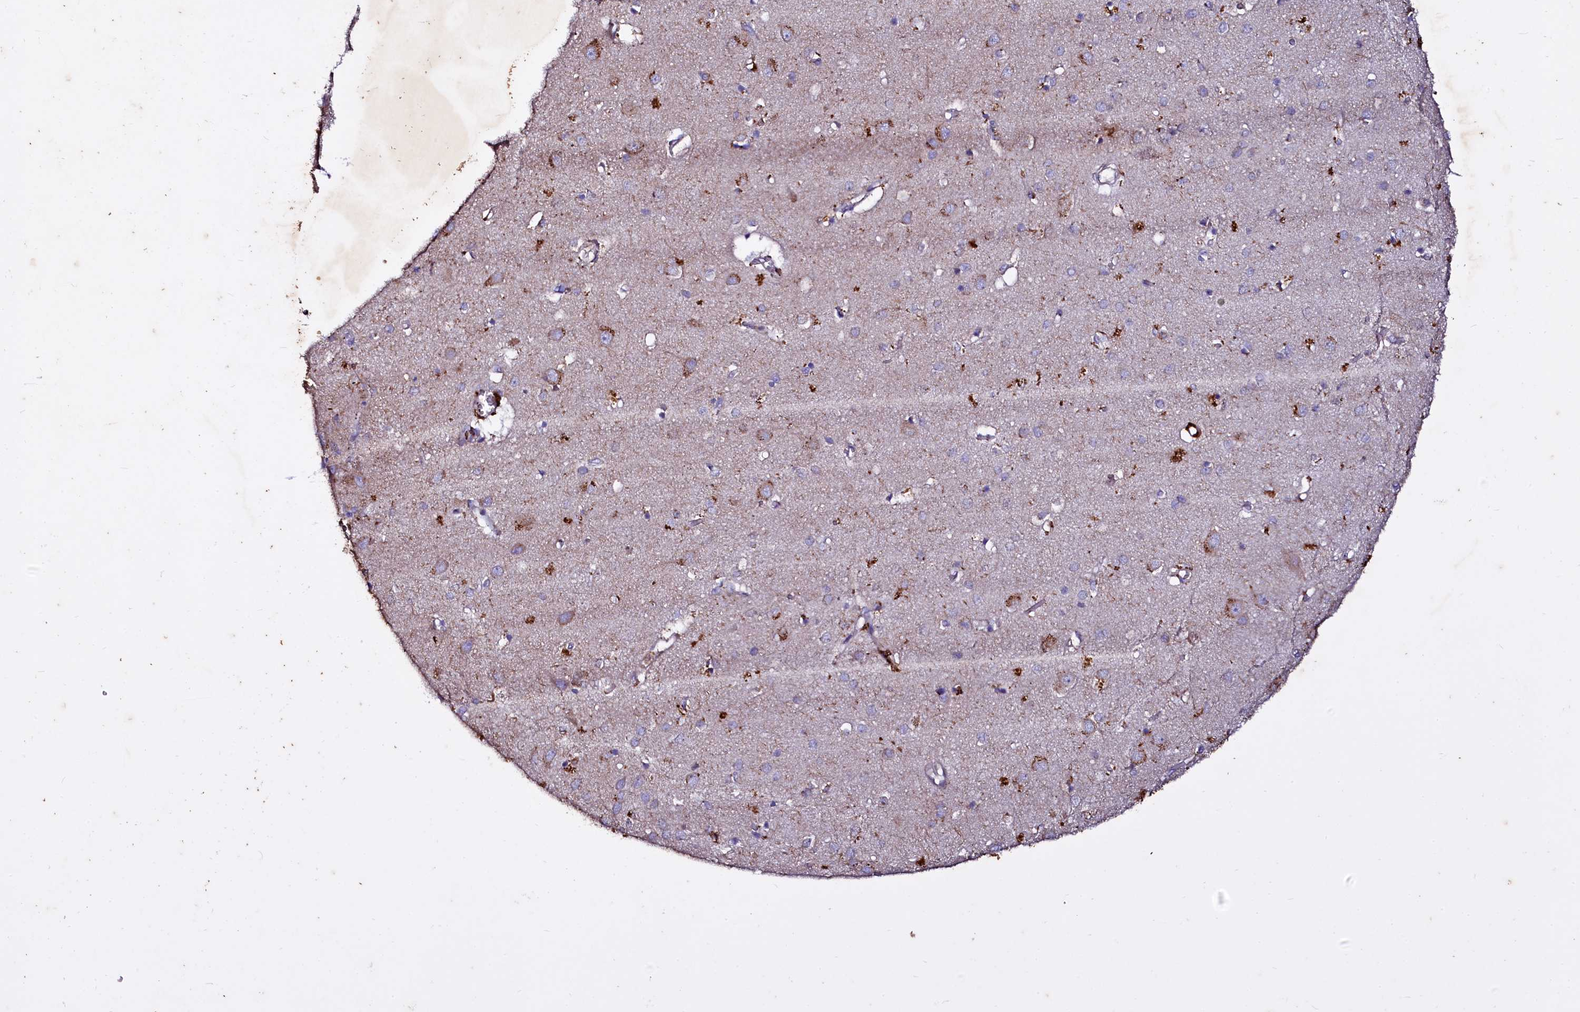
{"staining": {"intensity": "moderate", "quantity": "25%-75%", "location": "cytoplasmic/membranous"}, "tissue": "cerebral cortex", "cell_type": "Endothelial cells", "image_type": "normal", "snomed": [{"axis": "morphology", "description": "Normal tissue, NOS"}, {"axis": "topography", "description": "Cerebral cortex"}], "caption": "A brown stain labels moderate cytoplasmic/membranous positivity of a protein in endothelial cells of normal human cerebral cortex. (DAB (3,3'-diaminobenzidine) = brown stain, brightfield microscopy at high magnification).", "gene": "SELENOT", "patient": {"sex": "female", "age": 64}}